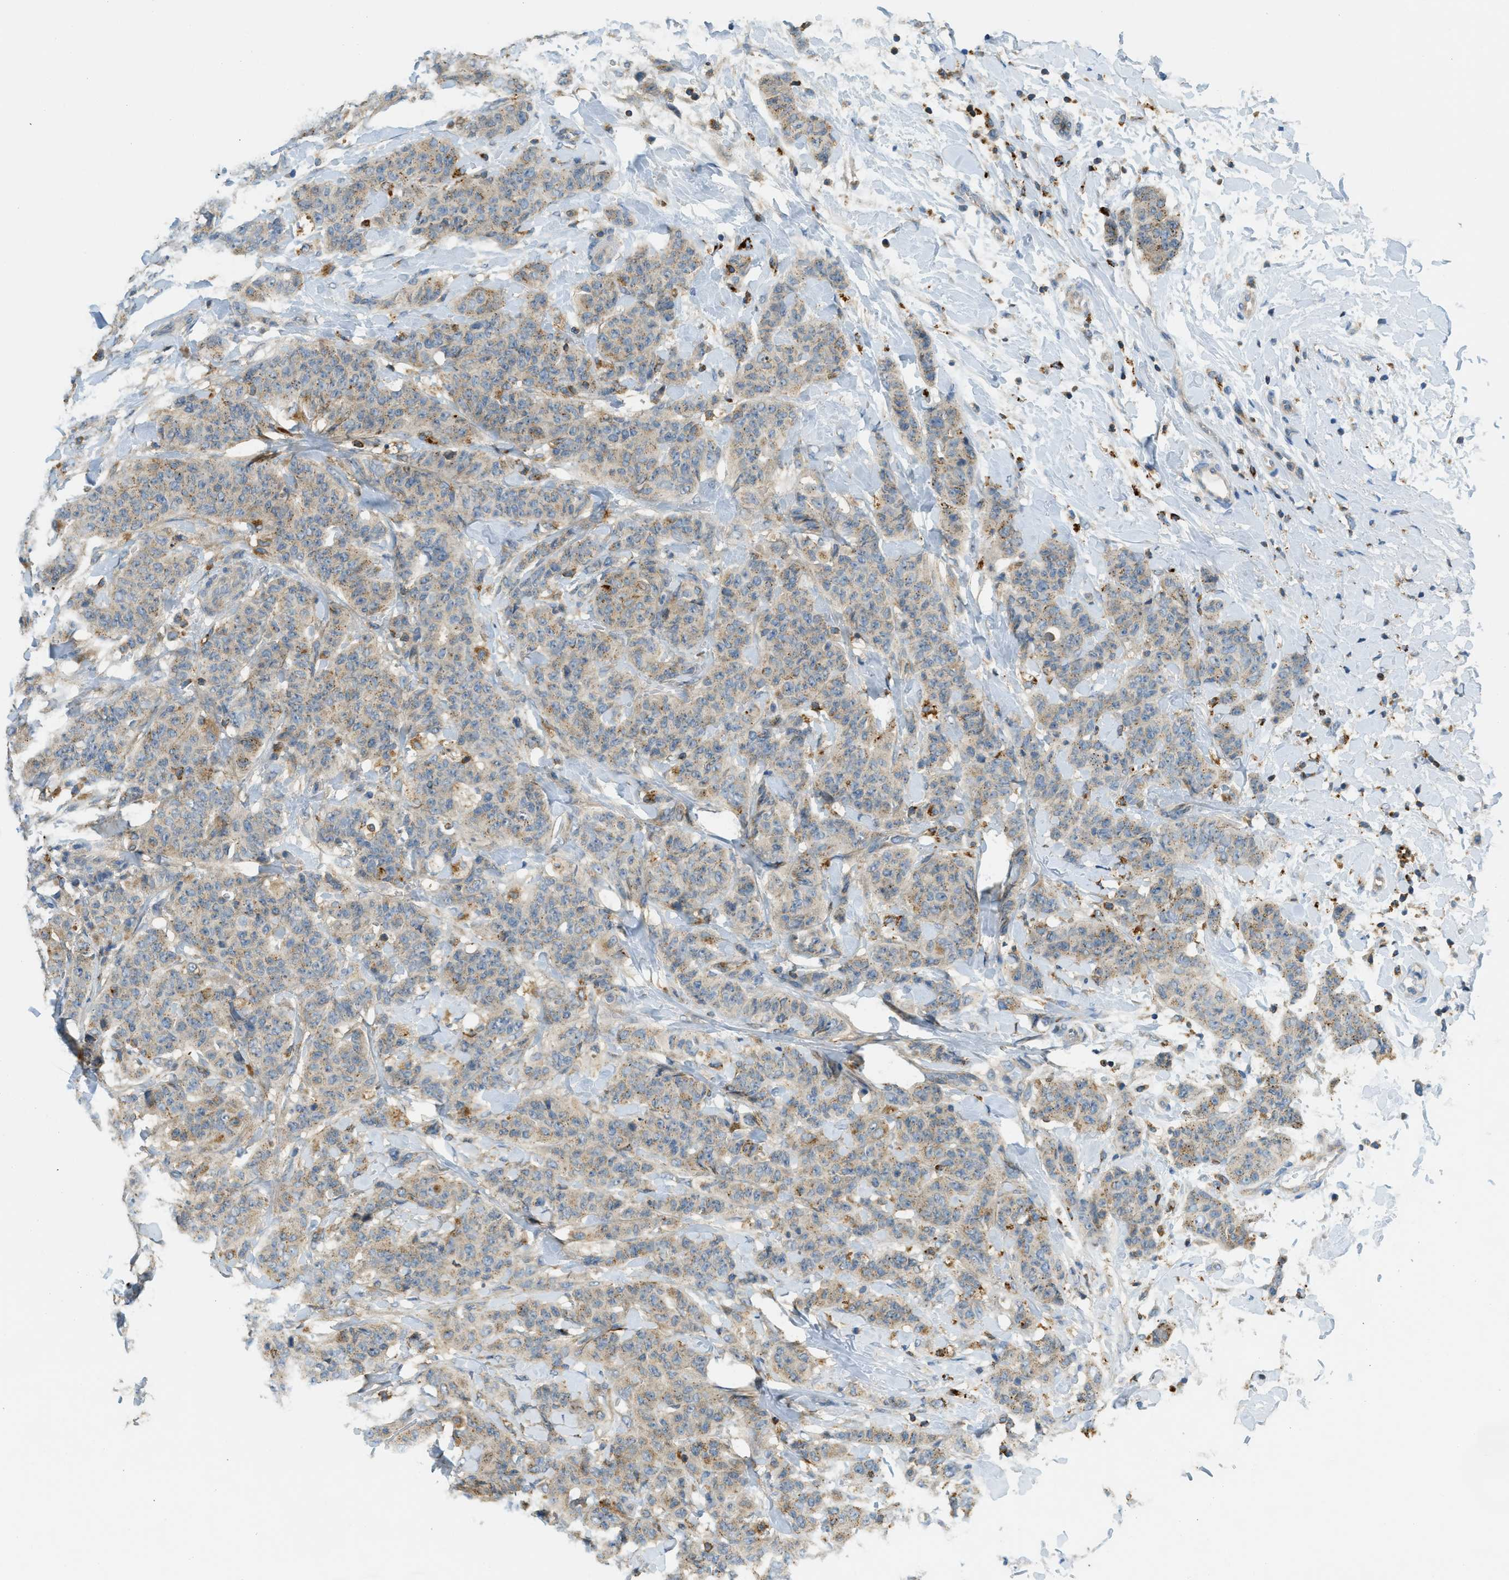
{"staining": {"intensity": "moderate", "quantity": "<25%", "location": "cytoplasmic/membranous"}, "tissue": "breast cancer", "cell_type": "Tumor cells", "image_type": "cancer", "snomed": [{"axis": "morphology", "description": "Normal tissue, NOS"}, {"axis": "morphology", "description": "Duct carcinoma"}, {"axis": "topography", "description": "Breast"}], "caption": "Immunohistochemistry (IHC) (DAB (3,3'-diaminobenzidine)) staining of breast intraductal carcinoma shows moderate cytoplasmic/membranous protein staining in approximately <25% of tumor cells.", "gene": "PLBD2", "patient": {"sex": "female", "age": 40}}